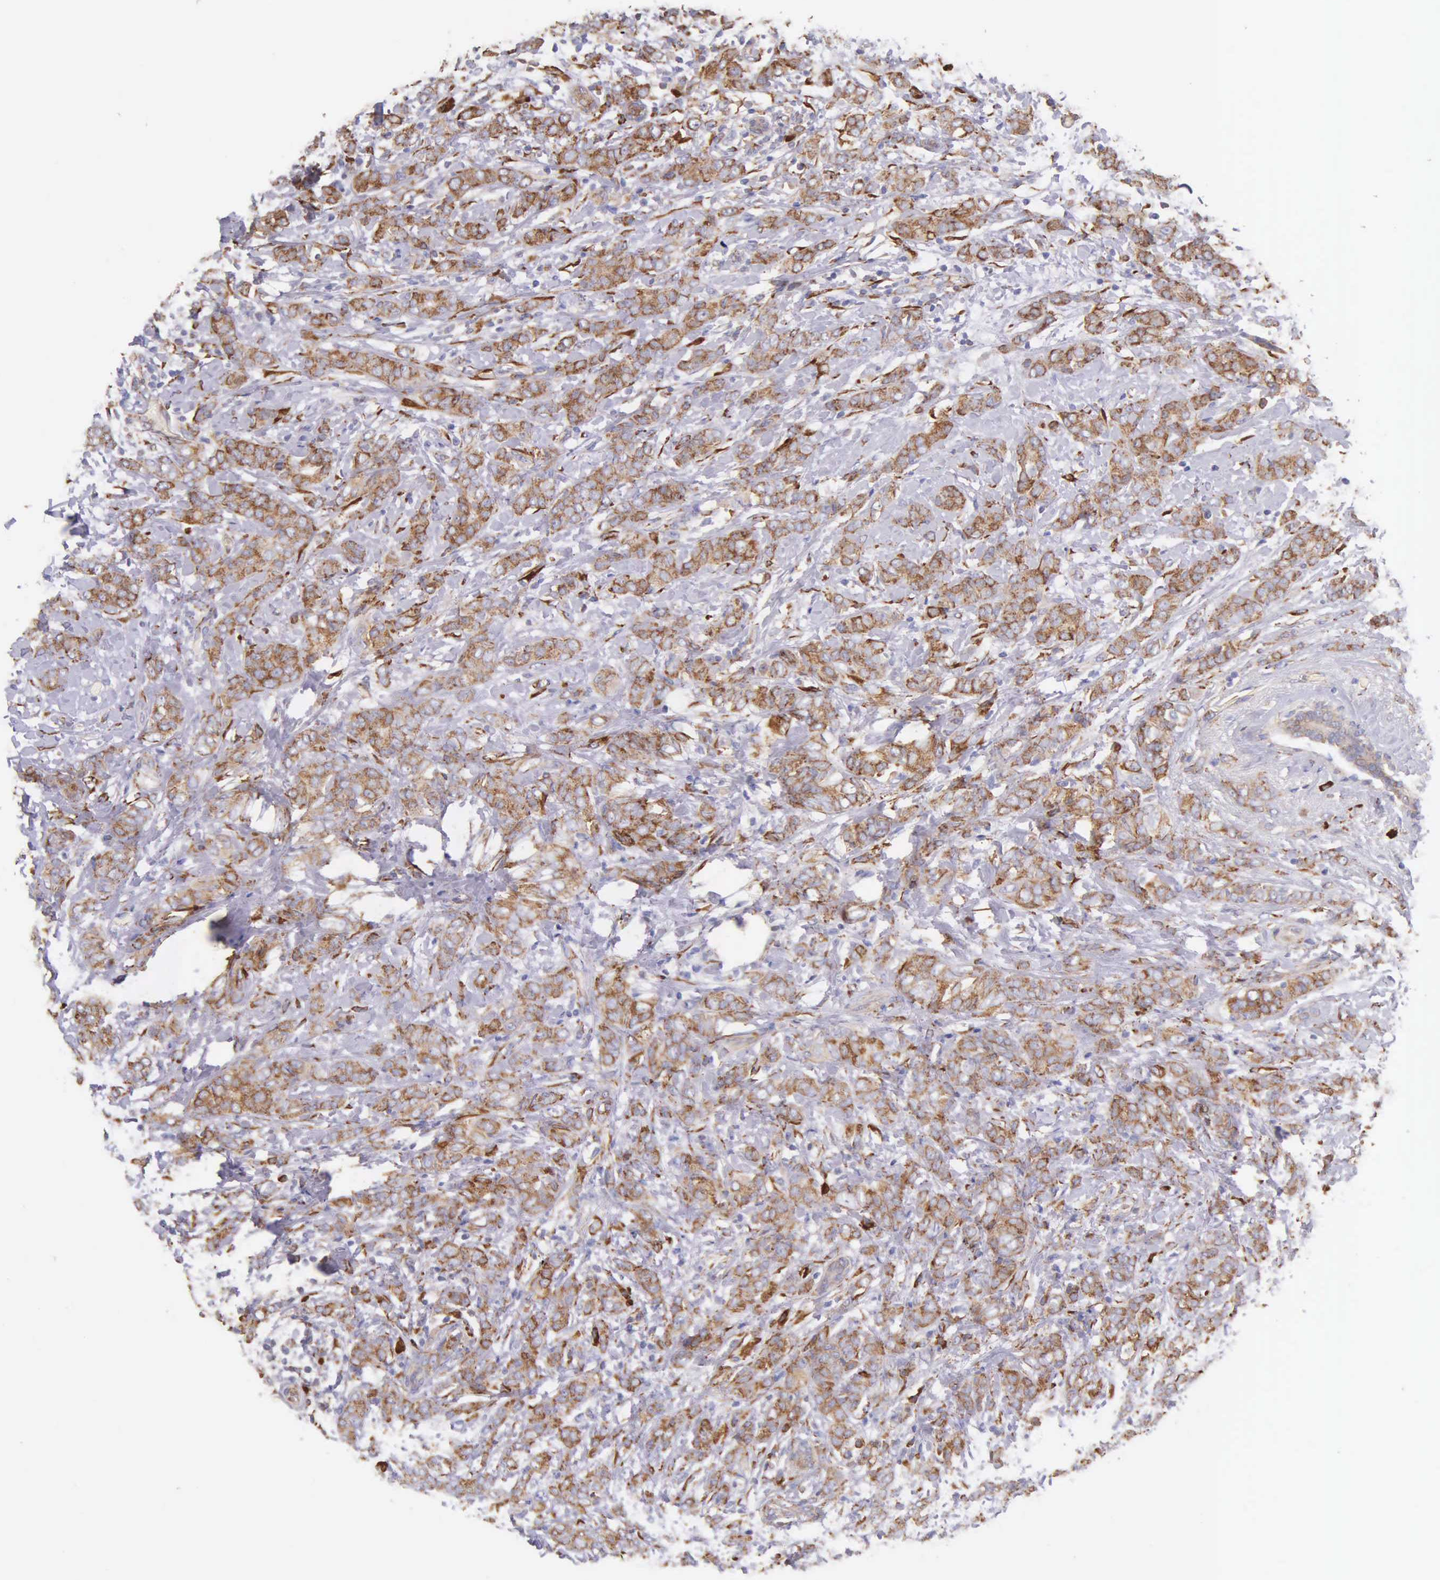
{"staining": {"intensity": "strong", "quantity": ">75%", "location": "cytoplasmic/membranous"}, "tissue": "breast cancer", "cell_type": "Tumor cells", "image_type": "cancer", "snomed": [{"axis": "morphology", "description": "Duct carcinoma"}, {"axis": "topography", "description": "Breast"}], "caption": "High-magnification brightfield microscopy of breast cancer stained with DAB (3,3'-diaminobenzidine) (brown) and counterstained with hematoxylin (blue). tumor cells exhibit strong cytoplasmic/membranous positivity is identified in approximately>75% of cells.", "gene": "CKAP4", "patient": {"sex": "female", "age": 53}}